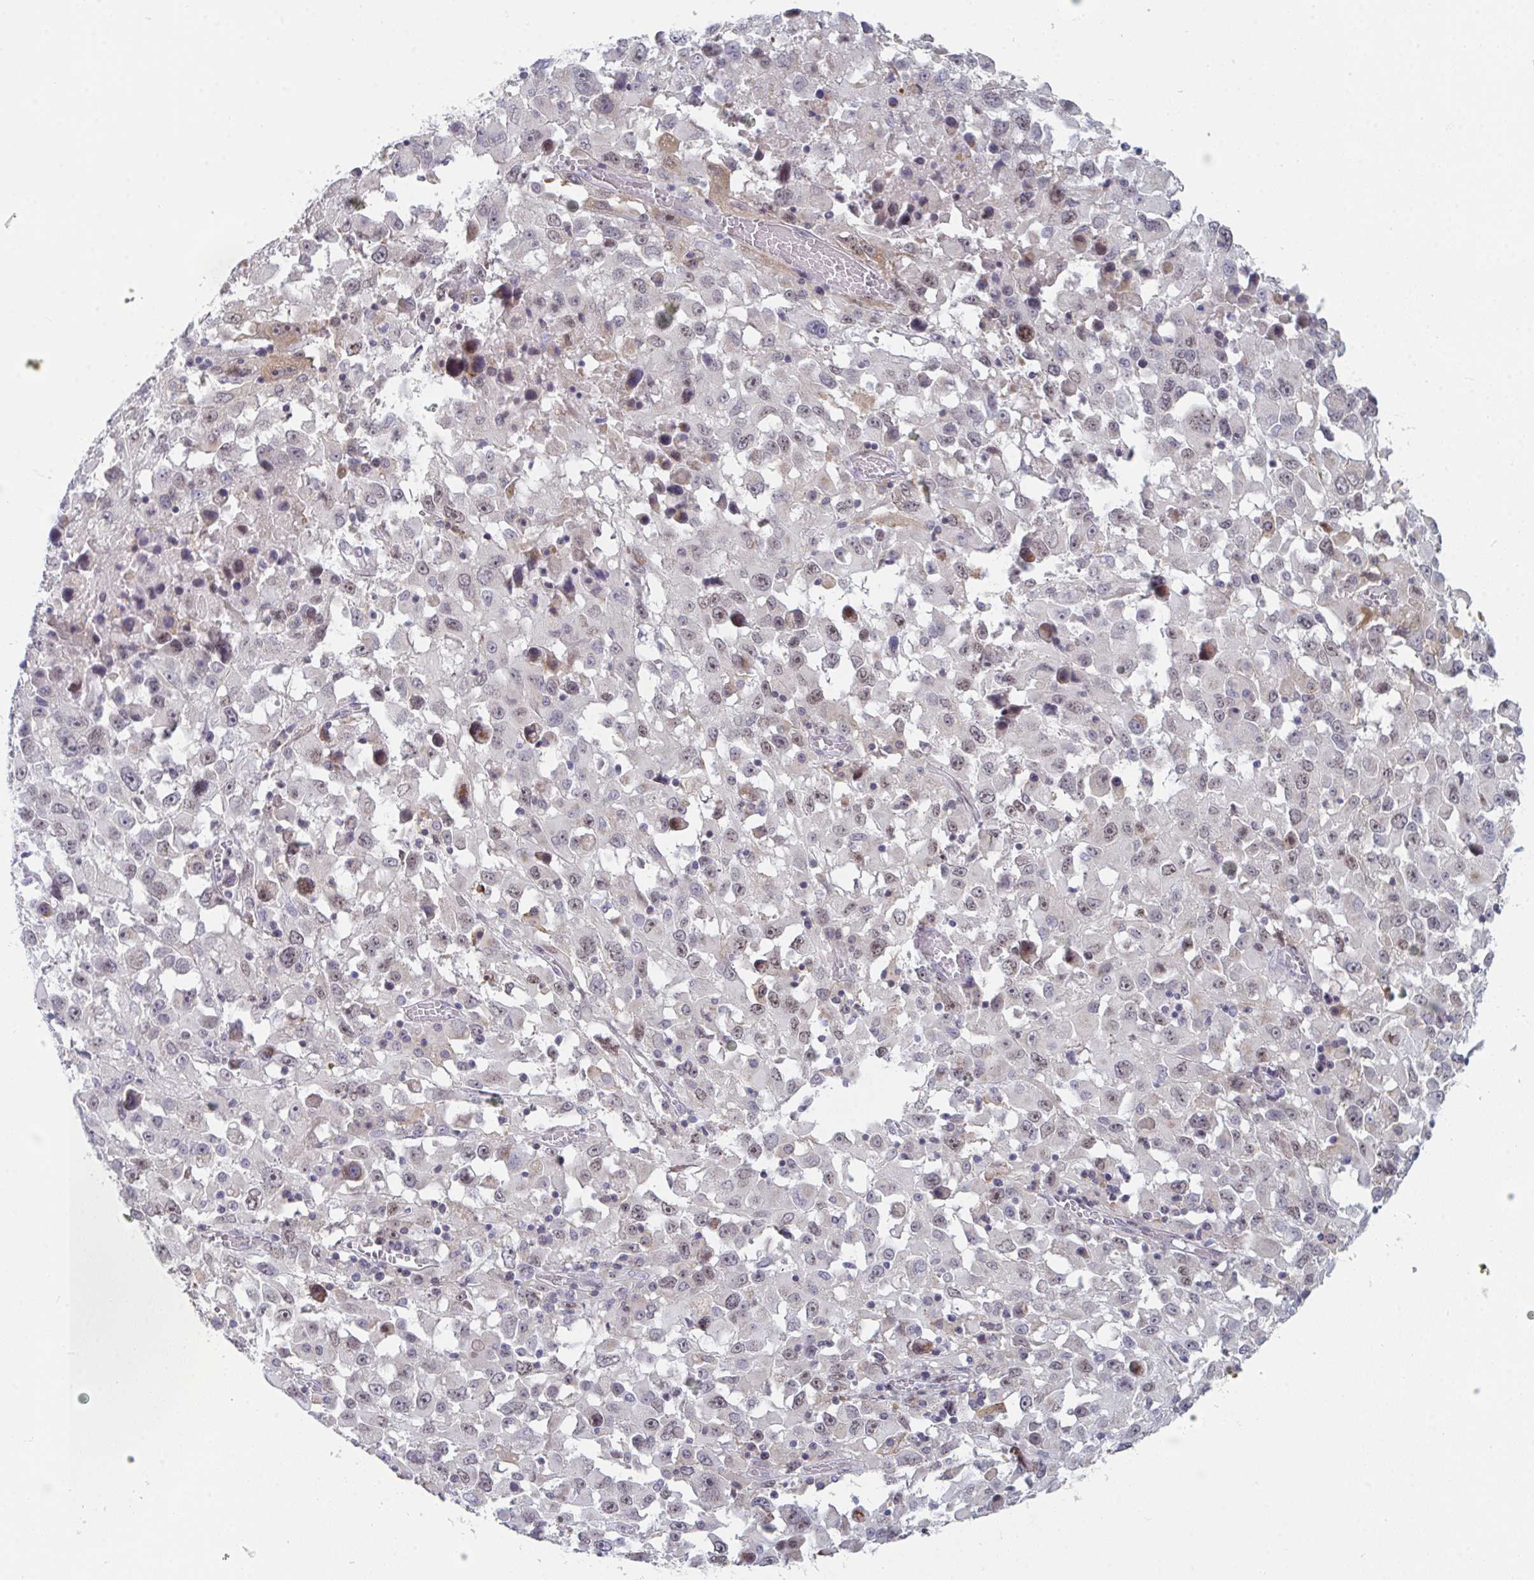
{"staining": {"intensity": "weak", "quantity": "25%-75%", "location": "nuclear"}, "tissue": "melanoma", "cell_type": "Tumor cells", "image_type": "cancer", "snomed": [{"axis": "morphology", "description": "Malignant melanoma, Metastatic site"}, {"axis": "topography", "description": "Soft tissue"}], "caption": "Immunohistochemical staining of human melanoma shows low levels of weak nuclear positivity in approximately 25%-75% of tumor cells.", "gene": "CENPT", "patient": {"sex": "male", "age": 50}}